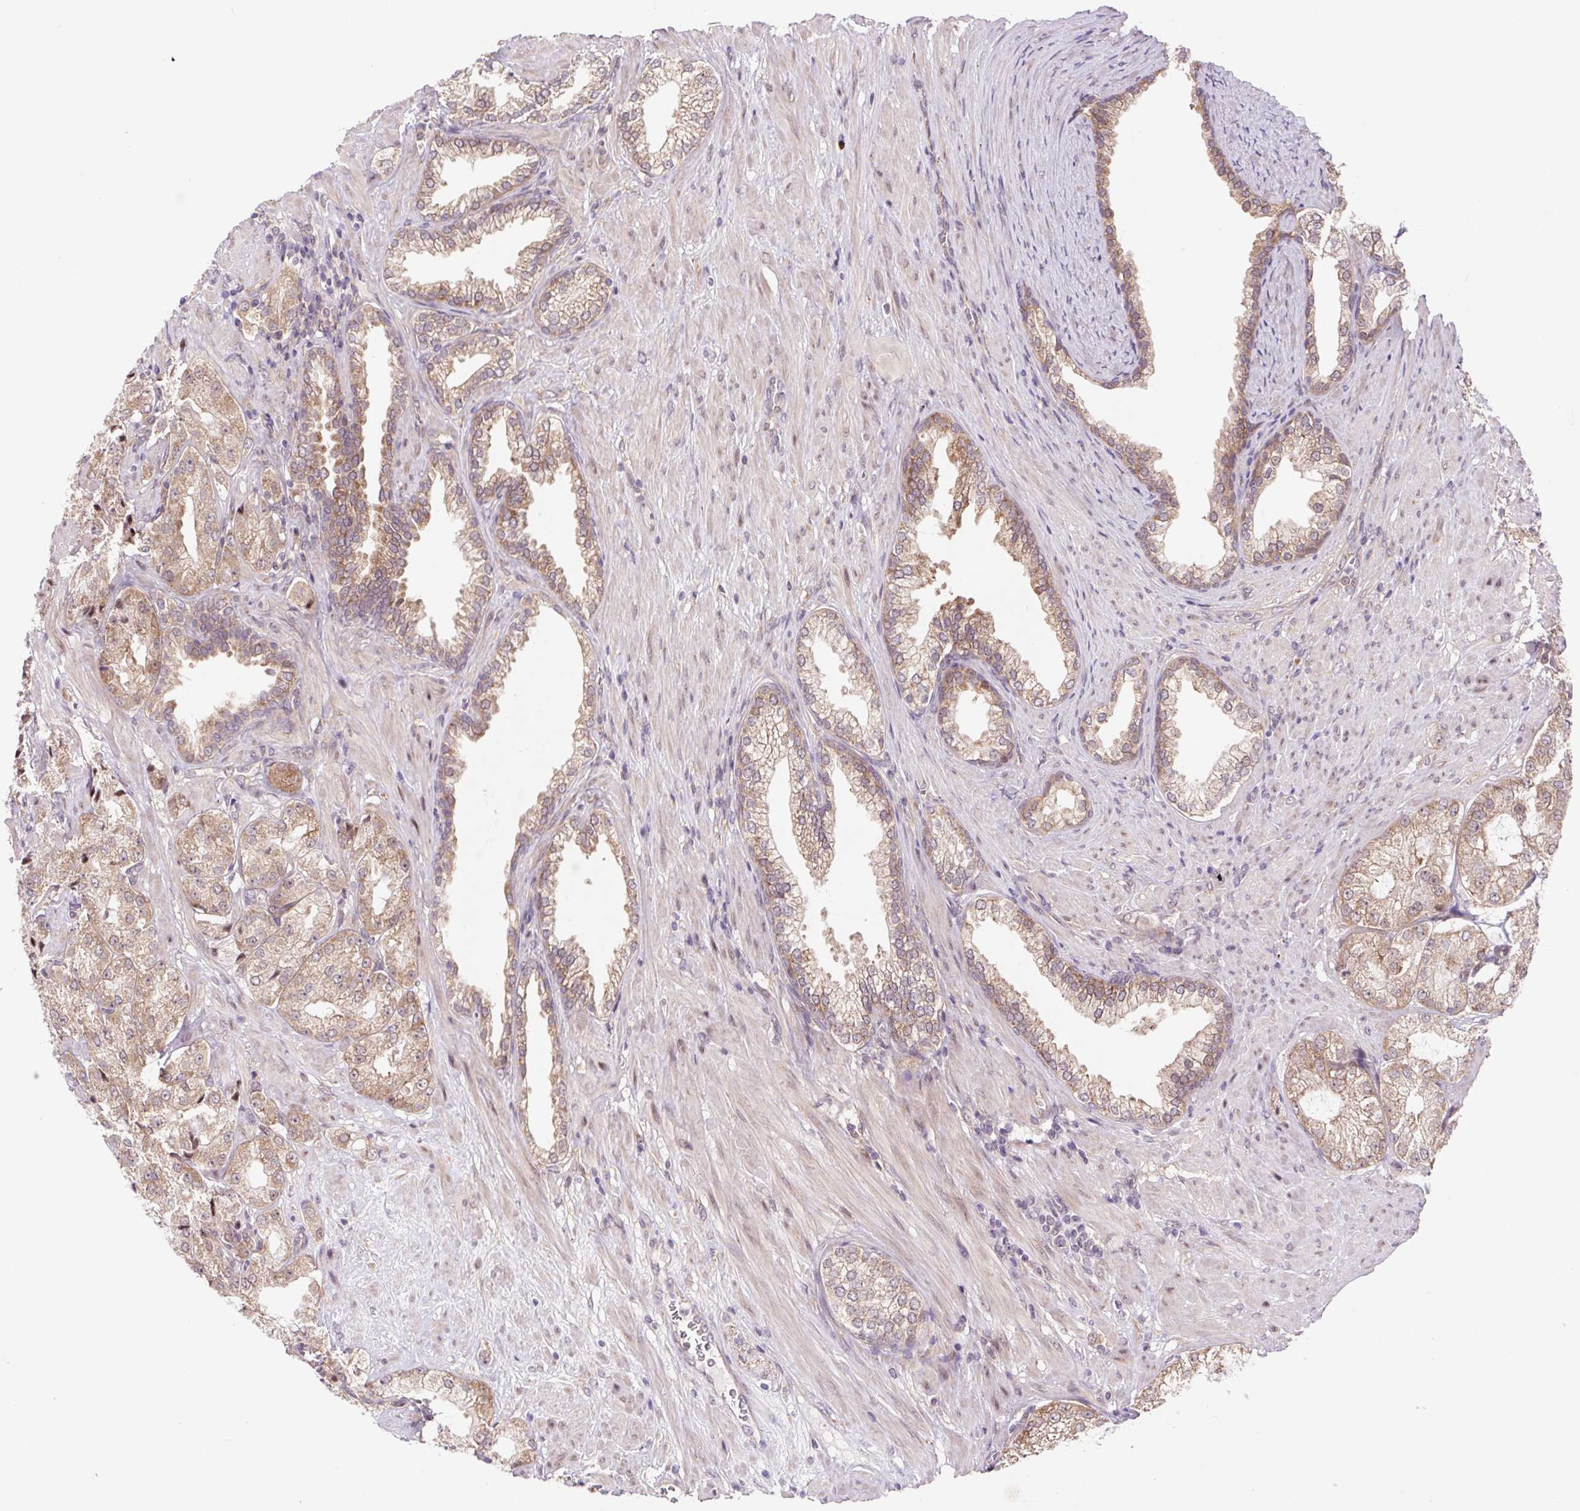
{"staining": {"intensity": "moderate", "quantity": "25%-75%", "location": "cytoplasmic/membranous,nuclear"}, "tissue": "prostate cancer", "cell_type": "Tumor cells", "image_type": "cancer", "snomed": [{"axis": "morphology", "description": "Adenocarcinoma, High grade"}, {"axis": "topography", "description": "Prostate"}], "caption": "Protein staining of high-grade adenocarcinoma (prostate) tissue reveals moderate cytoplasmic/membranous and nuclear staining in approximately 25%-75% of tumor cells.", "gene": "HFE", "patient": {"sex": "male", "age": 68}}